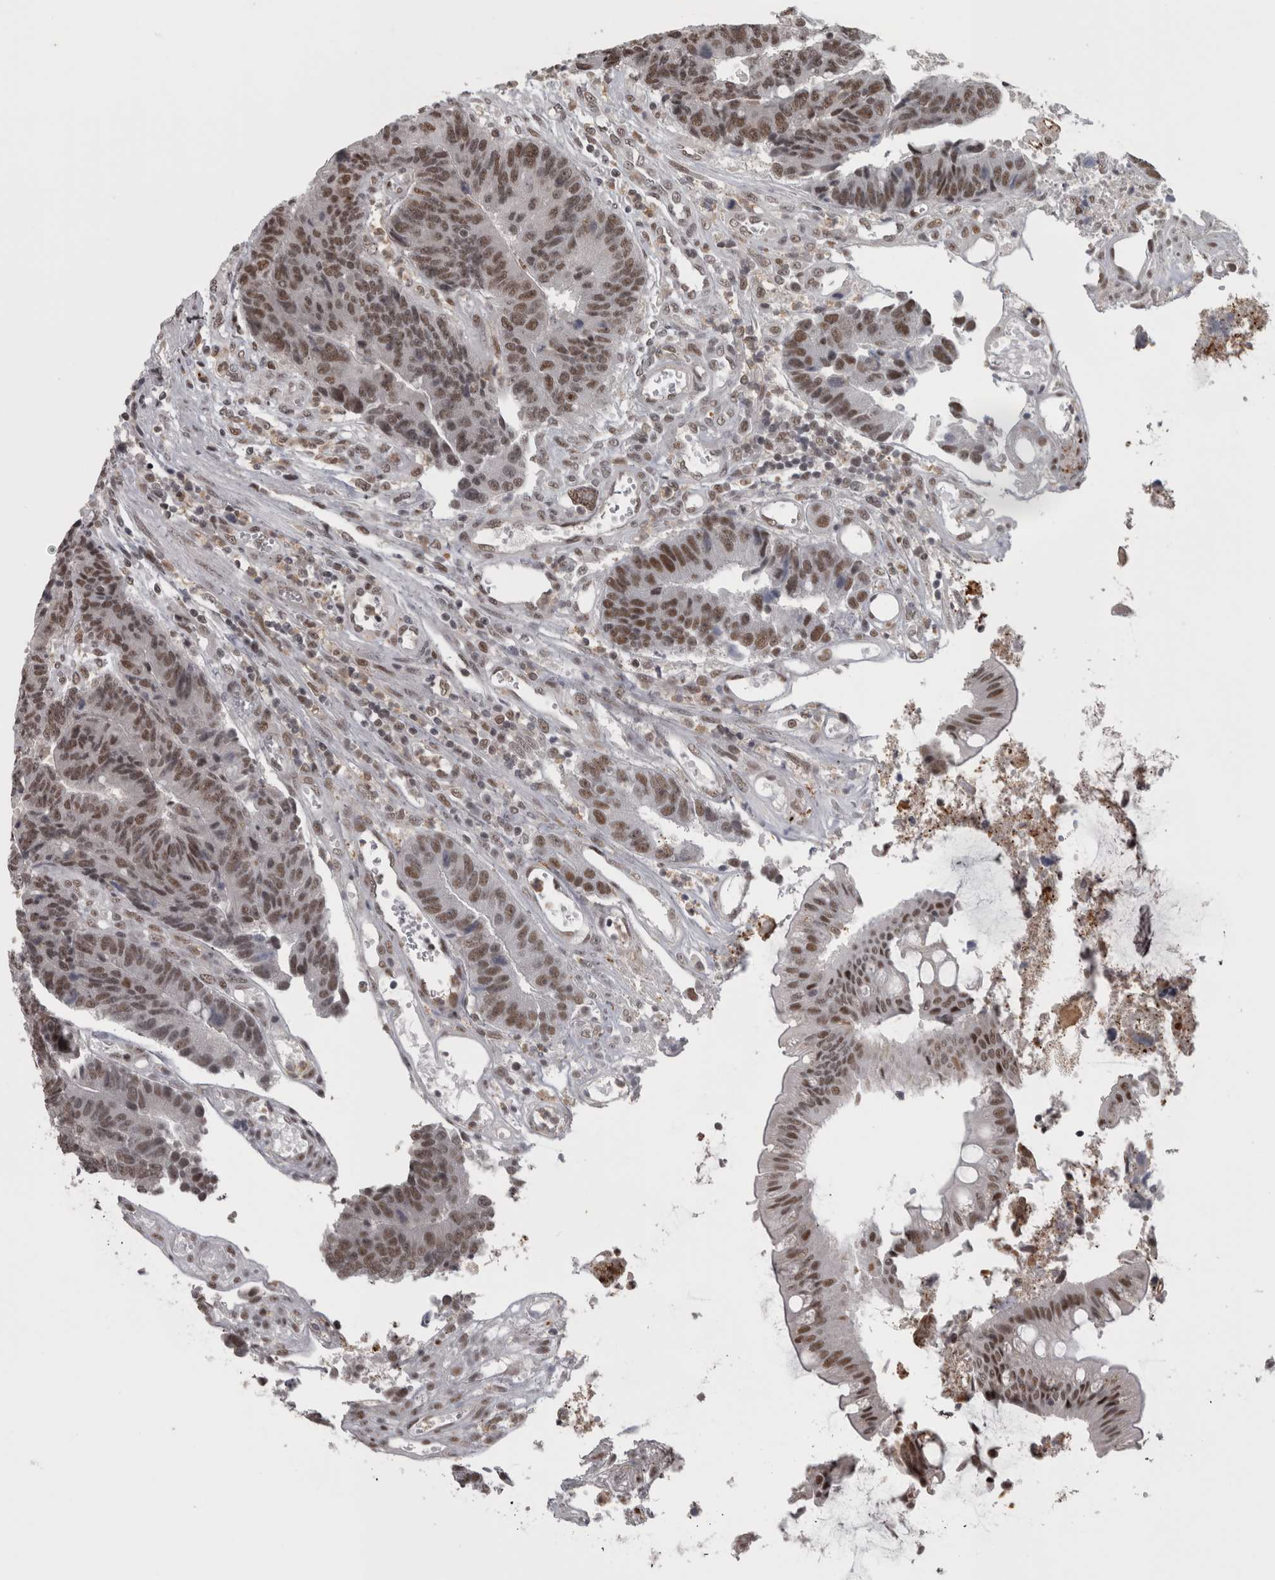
{"staining": {"intensity": "moderate", "quantity": ">75%", "location": "nuclear"}, "tissue": "colorectal cancer", "cell_type": "Tumor cells", "image_type": "cancer", "snomed": [{"axis": "morphology", "description": "Adenocarcinoma, NOS"}, {"axis": "topography", "description": "Rectum"}], "caption": "Human colorectal cancer stained with a brown dye exhibits moderate nuclear positive positivity in about >75% of tumor cells.", "gene": "MICU3", "patient": {"sex": "male", "age": 84}}